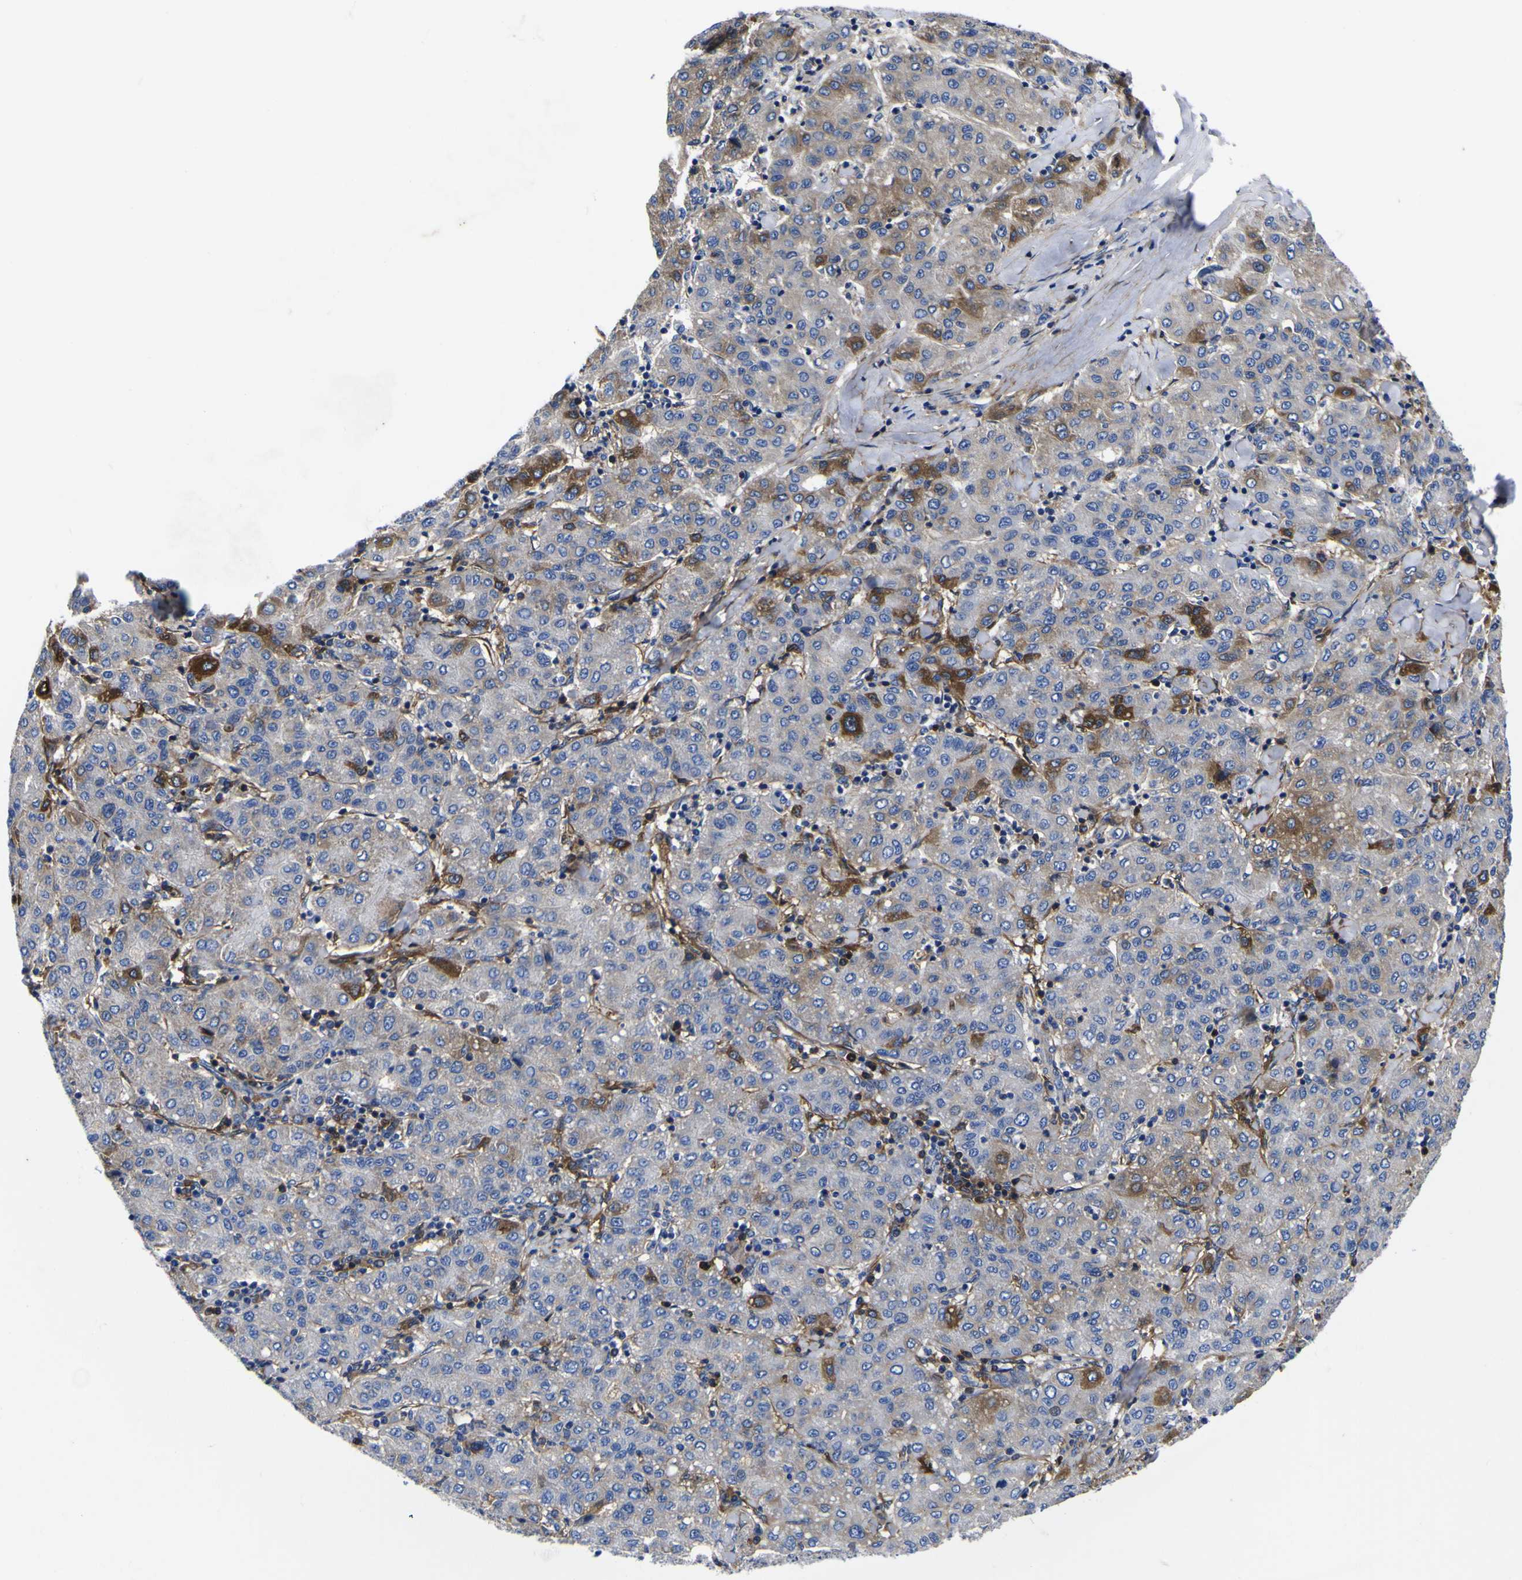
{"staining": {"intensity": "moderate", "quantity": "<25%", "location": "cytoplasmic/membranous"}, "tissue": "liver cancer", "cell_type": "Tumor cells", "image_type": "cancer", "snomed": [{"axis": "morphology", "description": "Carcinoma, Hepatocellular, NOS"}, {"axis": "topography", "description": "Liver"}], "caption": "Immunohistochemical staining of hepatocellular carcinoma (liver) shows low levels of moderate cytoplasmic/membranous staining in approximately <25% of tumor cells. (DAB IHC, brown staining for protein, blue staining for nuclei).", "gene": "VASN", "patient": {"sex": "male", "age": 65}}